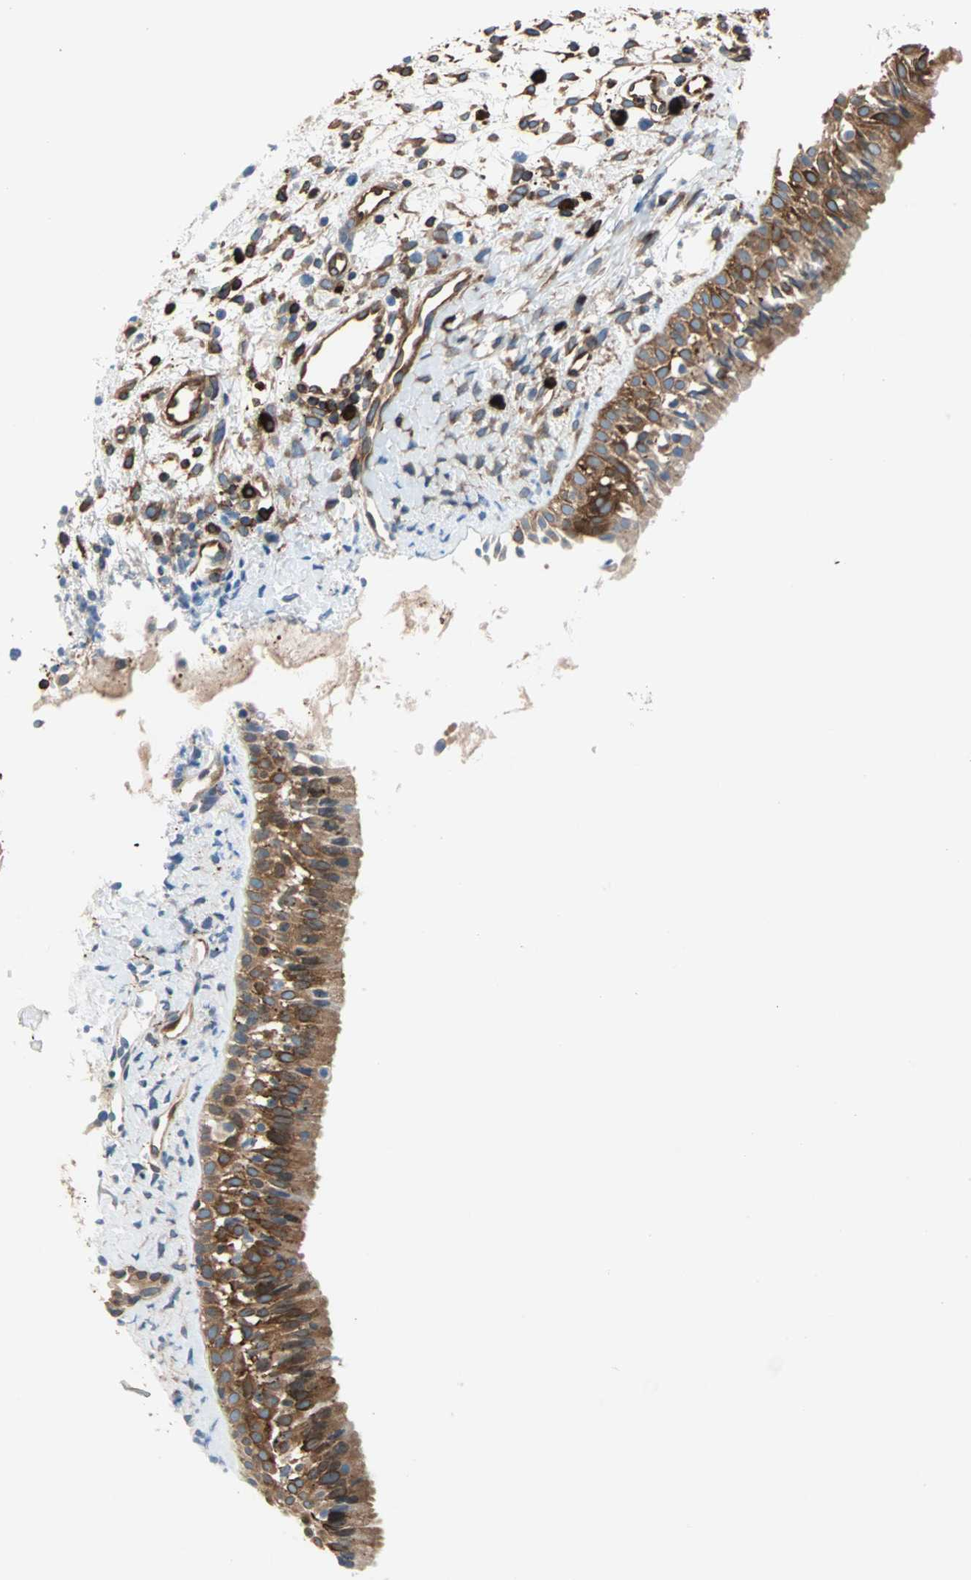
{"staining": {"intensity": "strong", "quantity": ">75%", "location": "cytoplasmic/membranous"}, "tissue": "nasopharynx", "cell_type": "Respiratory epithelial cells", "image_type": "normal", "snomed": [{"axis": "morphology", "description": "Normal tissue, NOS"}, {"axis": "topography", "description": "Nasopharynx"}], "caption": "Respiratory epithelial cells show high levels of strong cytoplasmic/membranous positivity in approximately >75% of cells in normal nasopharynx.", "gene": "EEF2", "patient": {"sex": "male", "age": 22}}